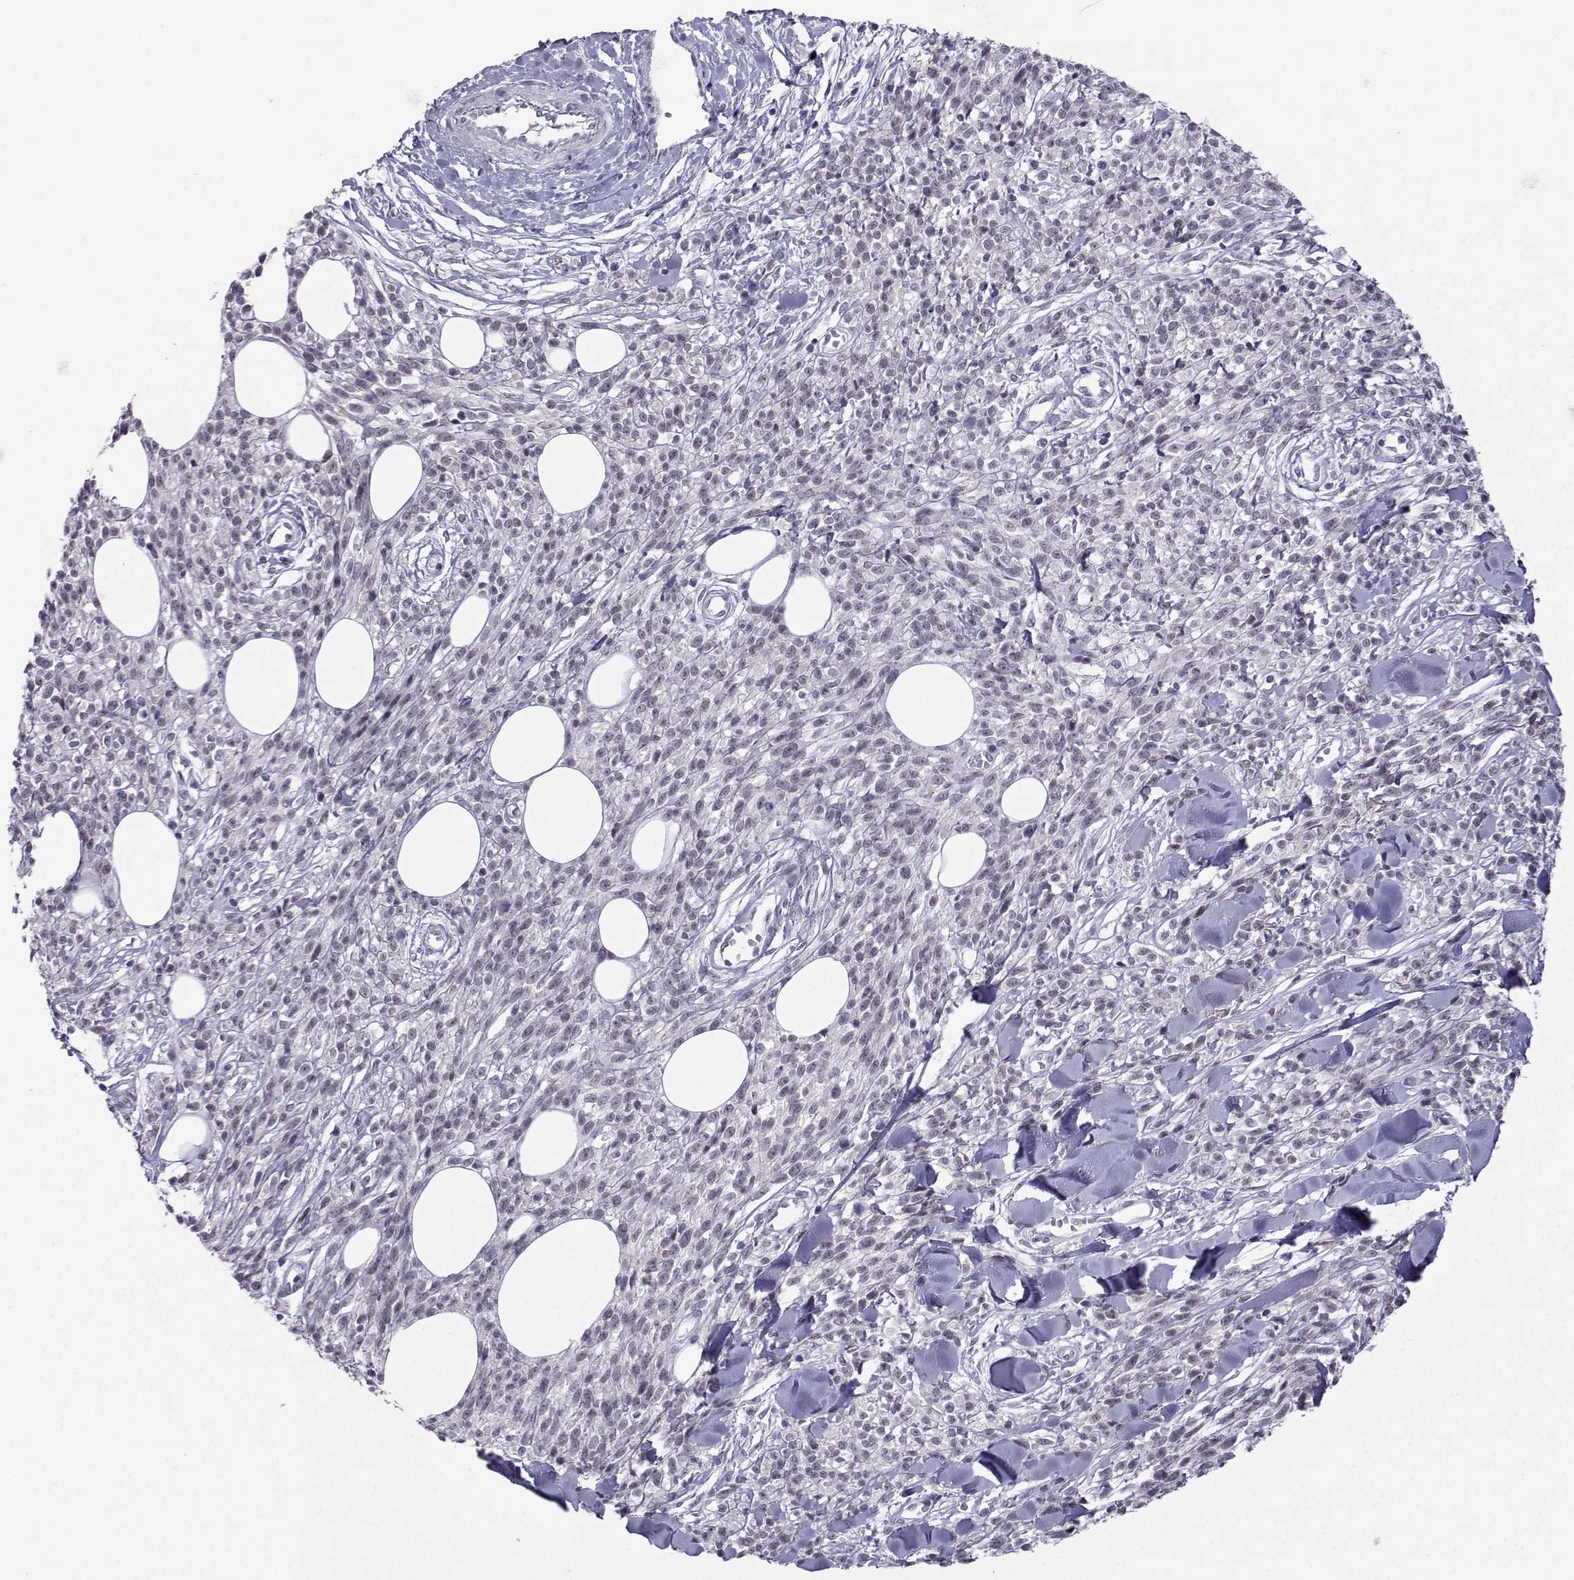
{"staining": {"intensity": "negative", "quantity": "none", "location": "none"}, "tissue": "melanoma", "cell_type": "Tumor cells", "image_type": "cancer", "snomed": [{"axis": "morphology", "description": "Malignant melanoma, NOS"}, {"axis": "topography", "description": "Skin"}, {"axis": "topography", "description": "Skin of trunk"}], "caption": "Tumor cells show no significant protein expression in malignant melanoma.", "gene": "LORICRIN", "patient": {"sex": "male", "age": 74}}